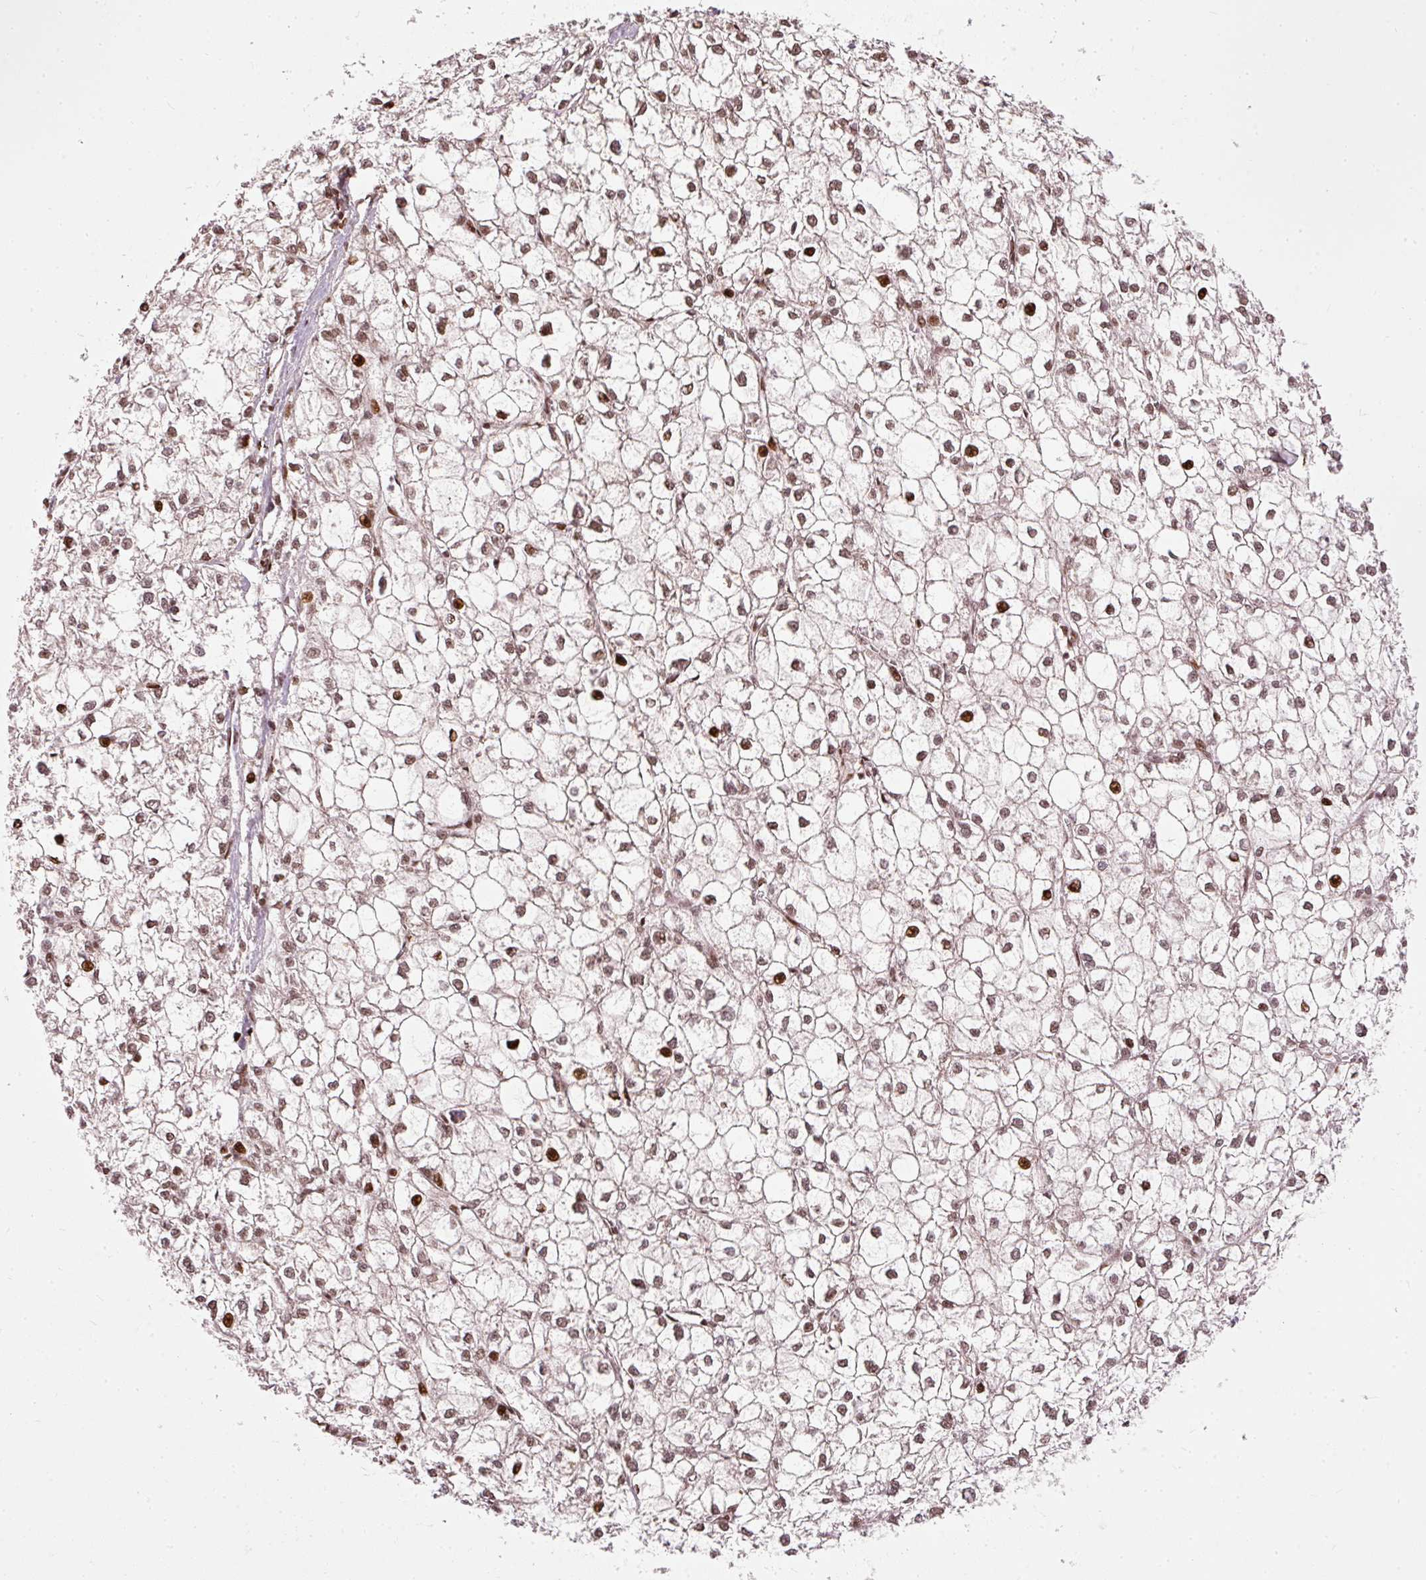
{"staining": {"intensity": "moderate", "quantity": ">75%", "location": "nuclear"}, "tissue": "liver cancer", "cell_type": "Tumor cells", "image_type": "cancer", "snomed": [{"axis": "morphology", "description": "Carcinoma, Hepatocellular, NOS"}, {"axis": "topography", "description": "Liver"}], "caption": "Tumor cells exhibit moderate nuclear staining in approximately >75% of cells in liver hepatocellular carcinoma. (brown staining indicates protein expression, while blue staining denotes nuclei).", "gene": "ZNF778", "patient": {"sex": "female", "age": 43}}